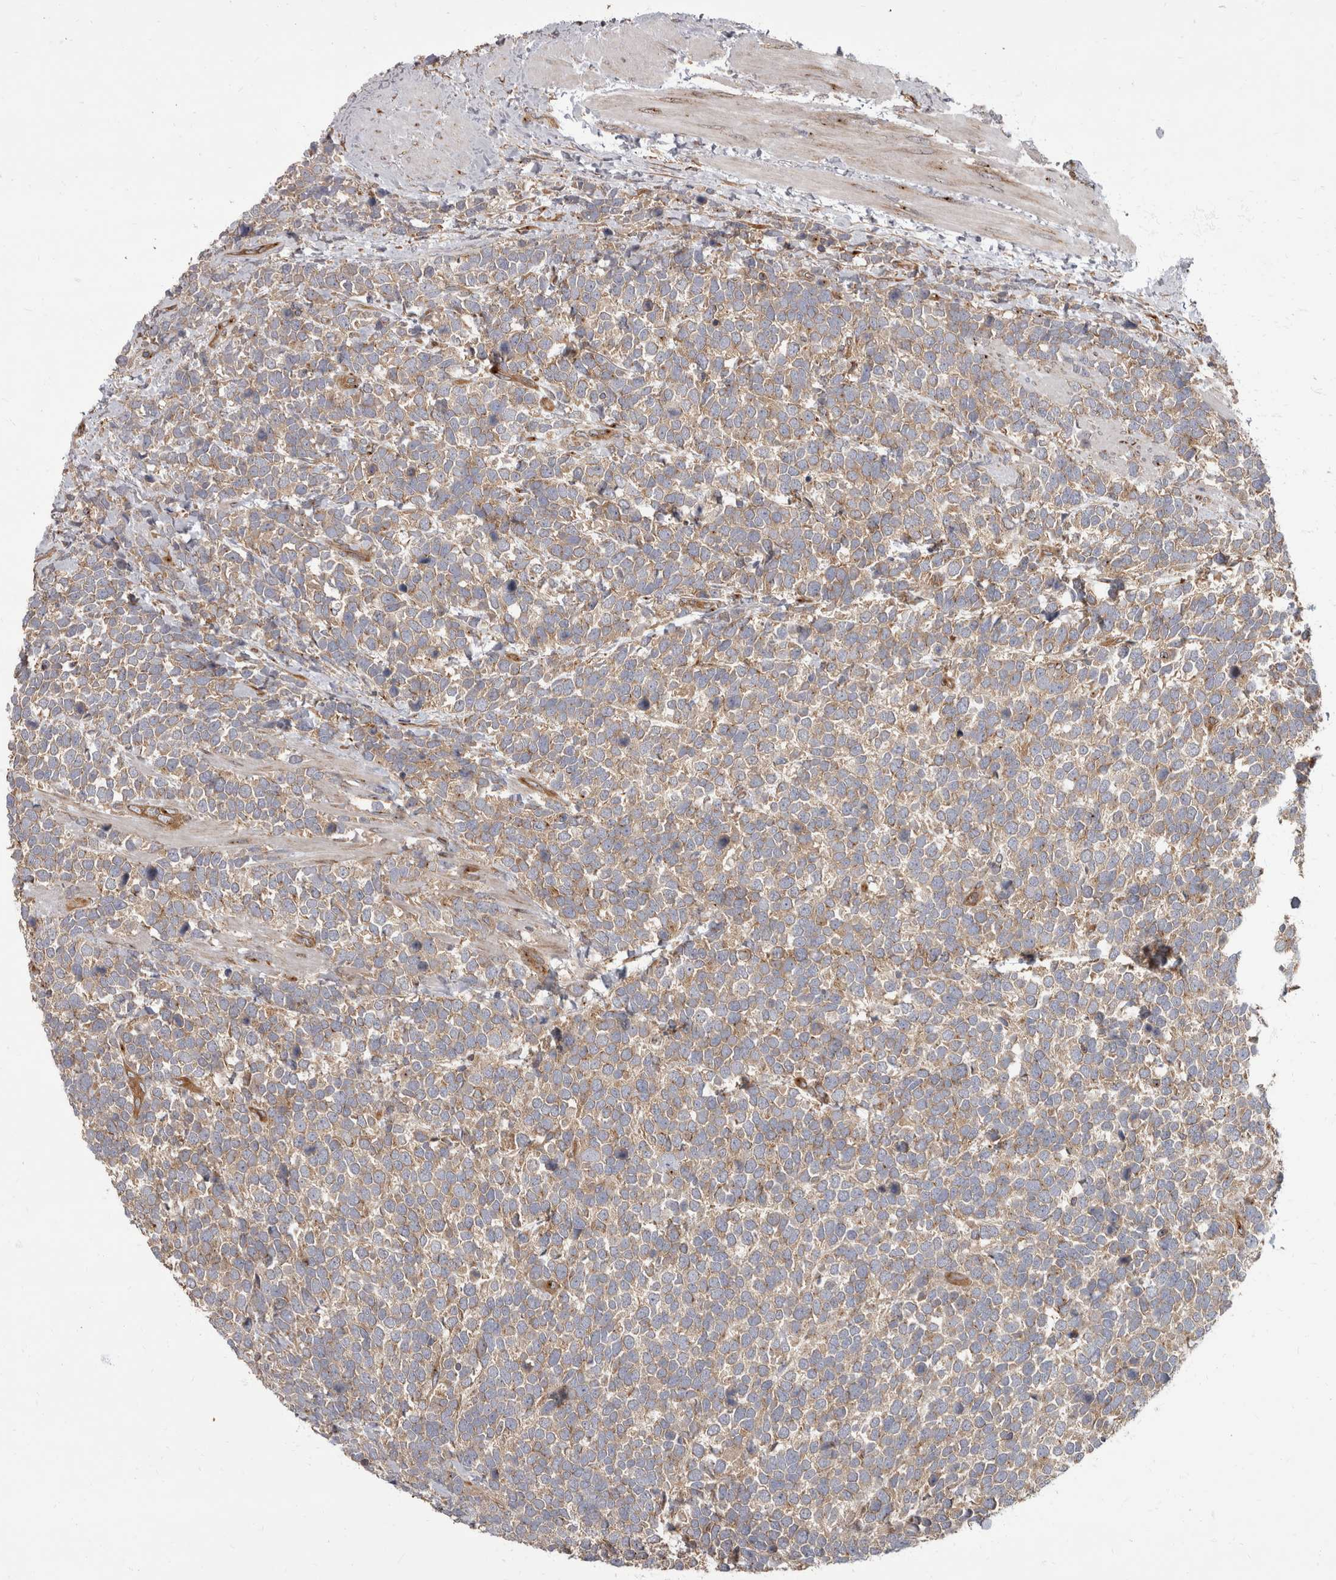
{"staining": {"intensity": "weak", "quantity": "25%-75%", "location": "cytoplasmic/membranous"}, "tissue": "urothelial cancer", "cell_type": "Tumor cells", "image_type": "cancer", "snomed": [{"axis": "morphology", "description": "Urothelial carcinoma, High grade"}, {"axis": "topography", "description": "Urinary bladder"}], "caption": "High-grade urothelial carcinoma stained with DAB IHC exhibits low levels of weak cytoplasmic/membranous expression in approximately 25%-75% of tumor cells. (DAB (3,3'-diaminobenzidine) IHC, brown staining for protein, blue staining for nuclei).", "gene": "HOOK3", "patient": {"sex": "female", "age": 82}}